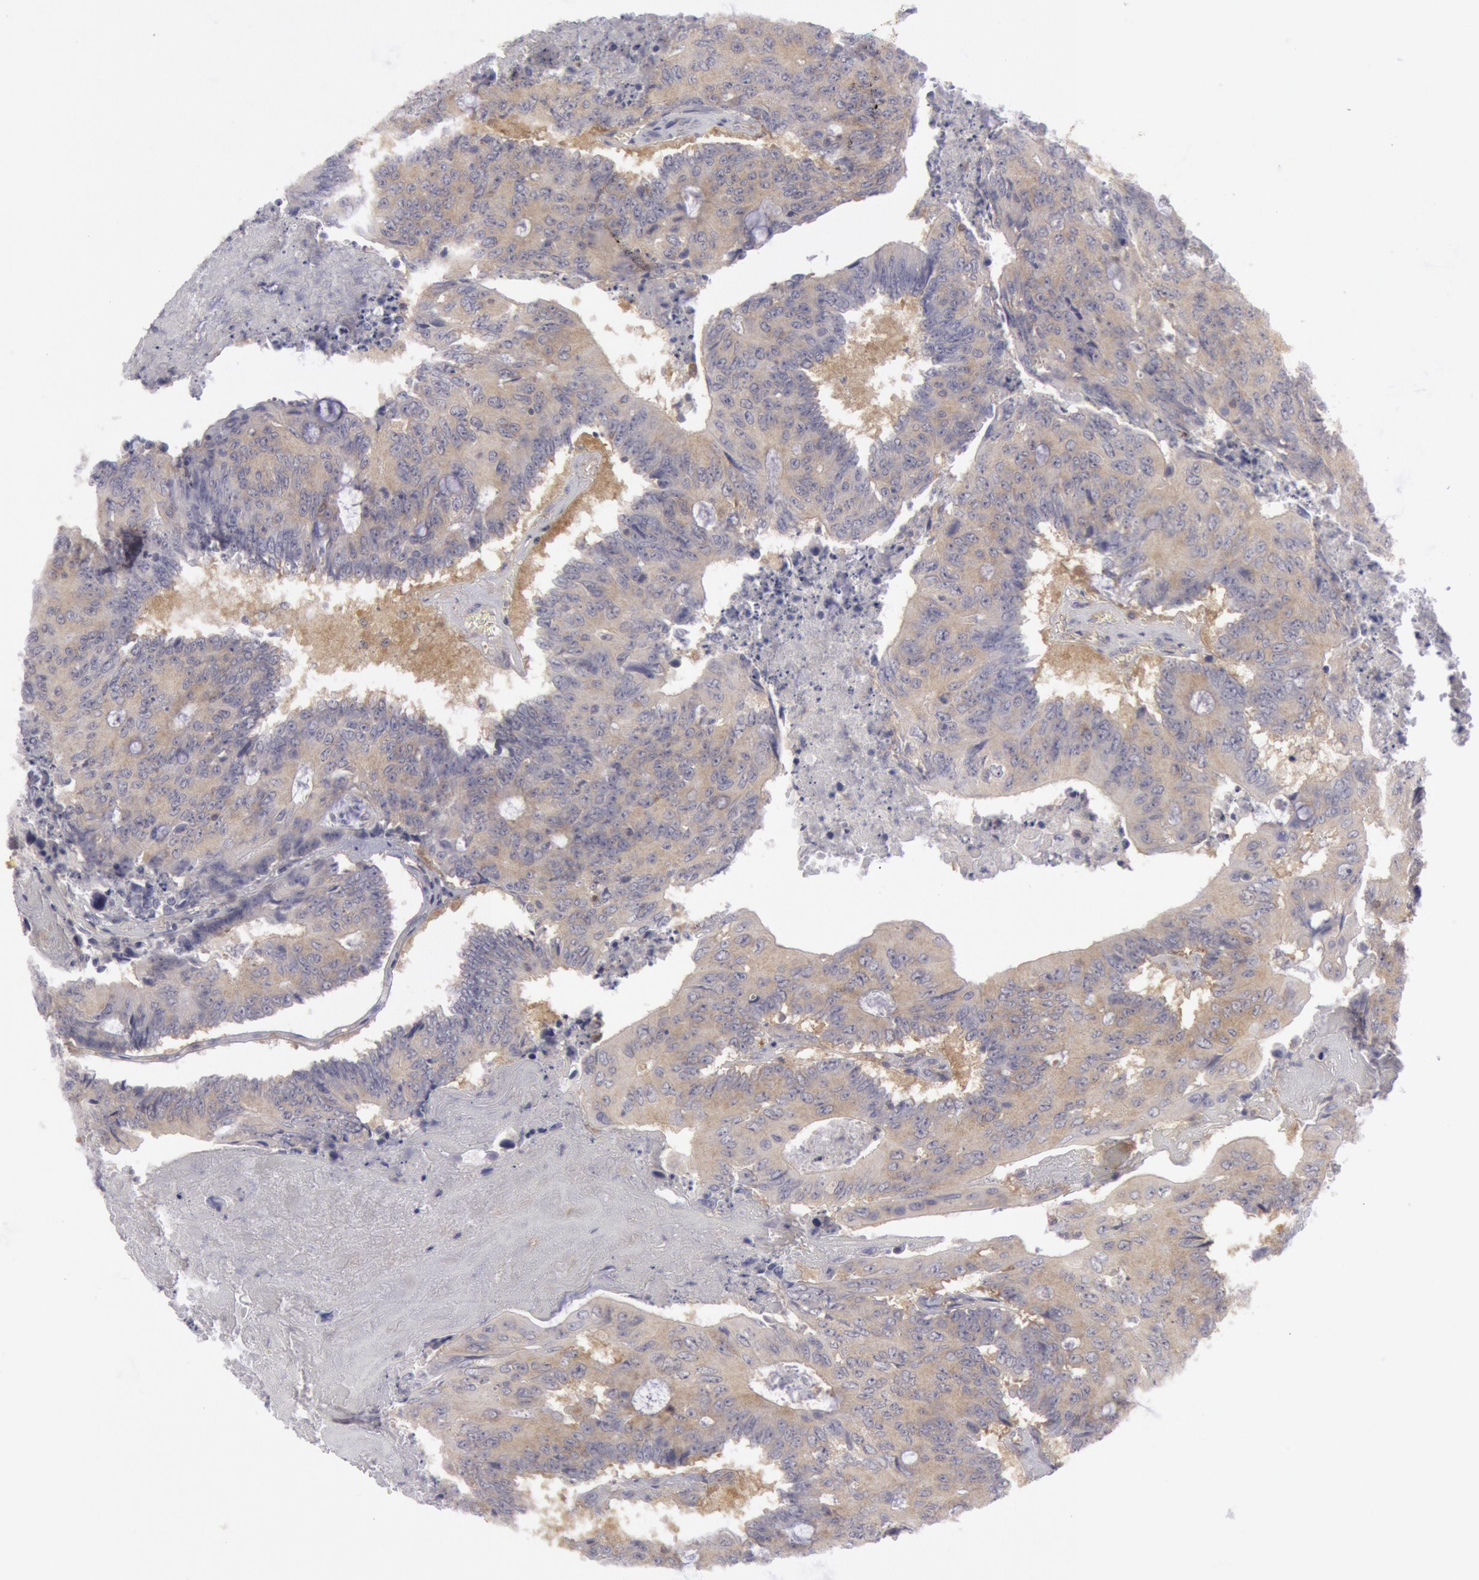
{"staining": {"intensity": "weak", "quantity": ">75%", "location": "cytoplasmic/membranous"}, "tissue": "colorectal cancer", "cell_type": "Tumor cells", "image_type": "cancer", "snomed": [{"axis": "morphology", "description": "Adenocarcinoma, NOS"}, {"axis": "topography", "description": "Colon"}], "caption": "Colorectal cancer tissue demonstrates weak cytoplasmic/membranous expression in about >75% of tumor cells, visualized by immunohistochemistry. (Stains: DAB in brown, nuclei in blue, Microscopy: brightfield microscopy at high magnification).", "gene": "IKBKB", "patient": {"sex": "male", "age": 65}}